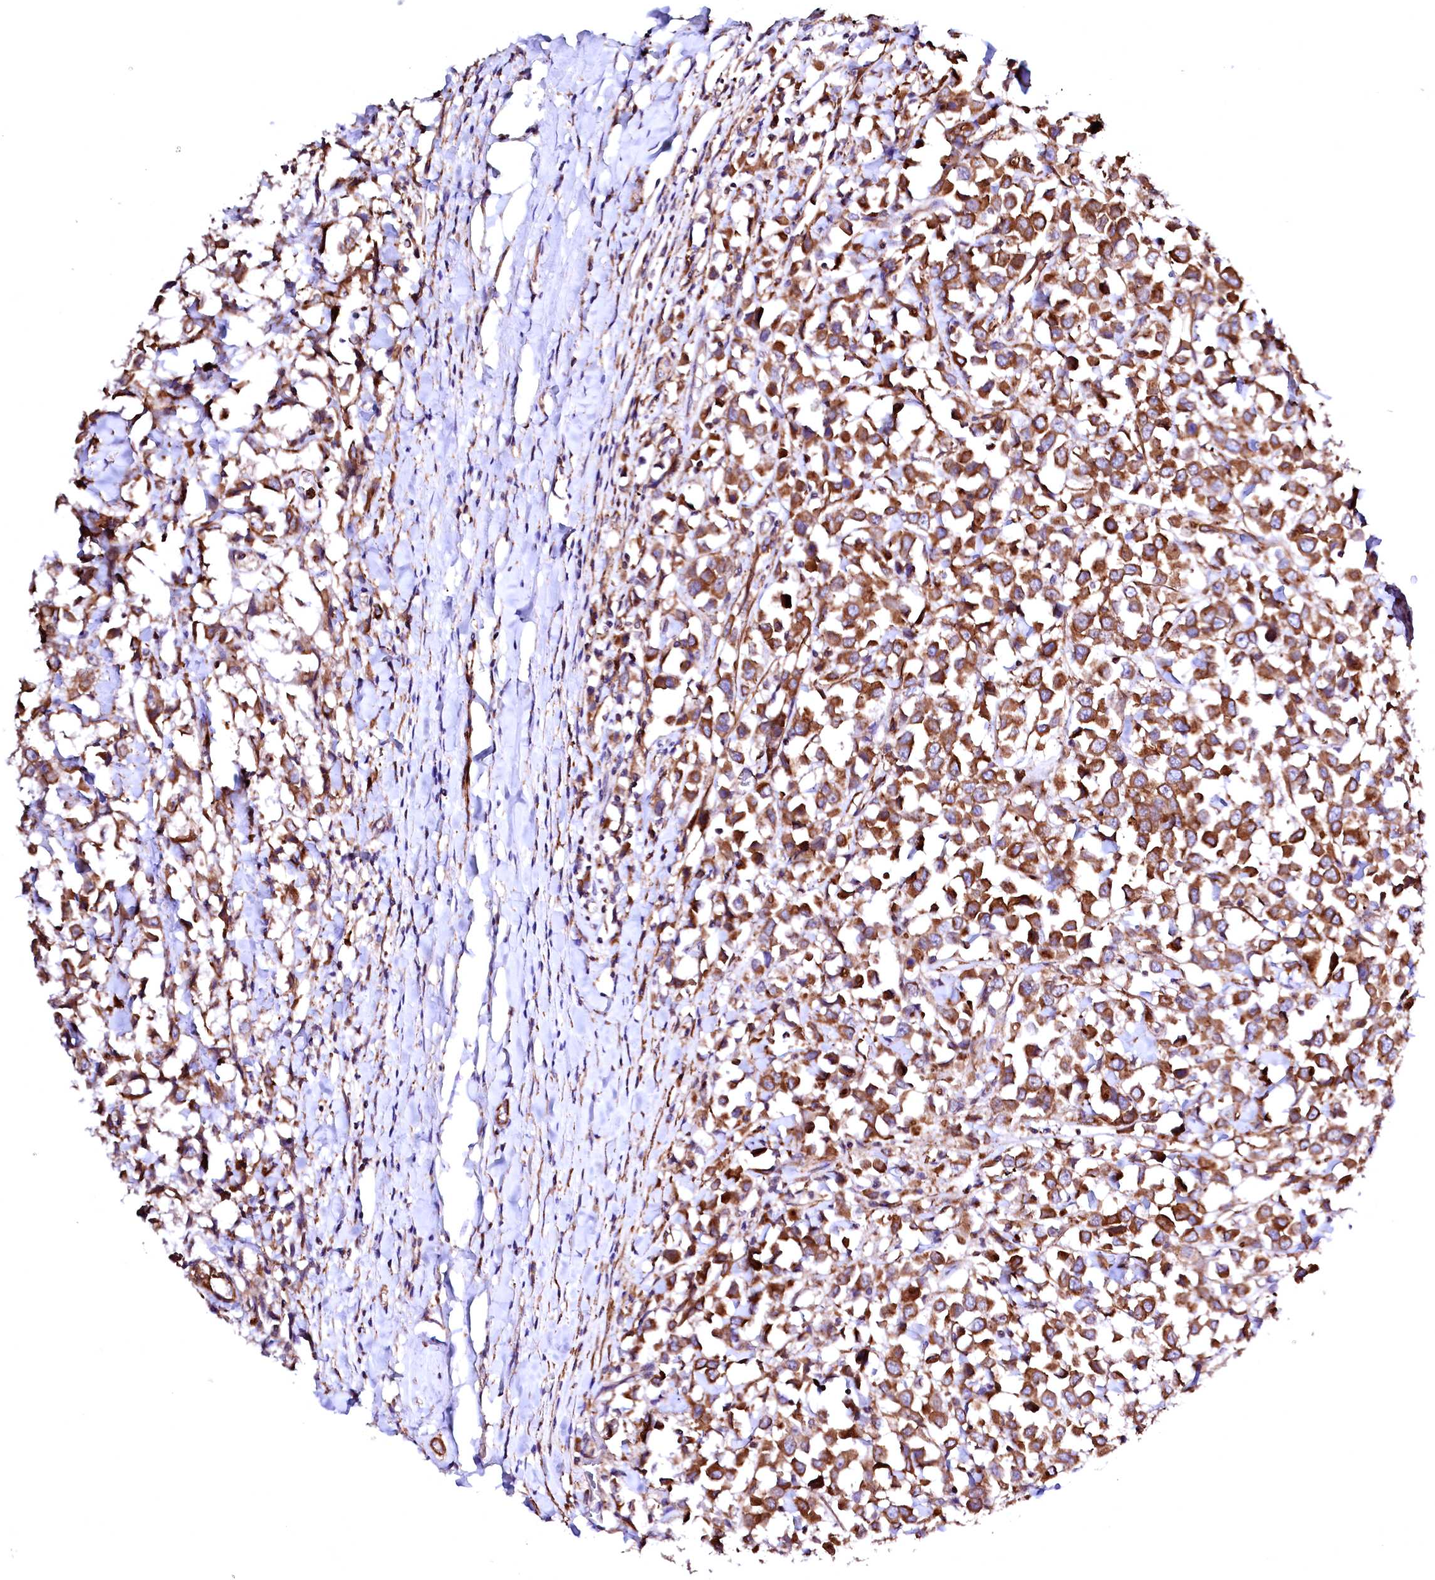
{"staining": {"intensity": "moderate", "quantity": ">75%", "location": "cytoplasmic/membranous"}, "tissue": "breast cancer", "cell_type": "Tumor cells", "image_type": "cancer", "snomed": [{"axis": "morphology", "description": "Duct carcinoma"}, {"axis": "topography", "description": "Breast"}], "caption": "Protein staining exhibits moderate cytoplasmic/membranous staining in approximately >75% of tumor cells in breast cancer. (DAB = brown stain, brightfield microscopy at high magnification).", "gene": "GPR176", "patient": {"sex": "female", "age": 61}}